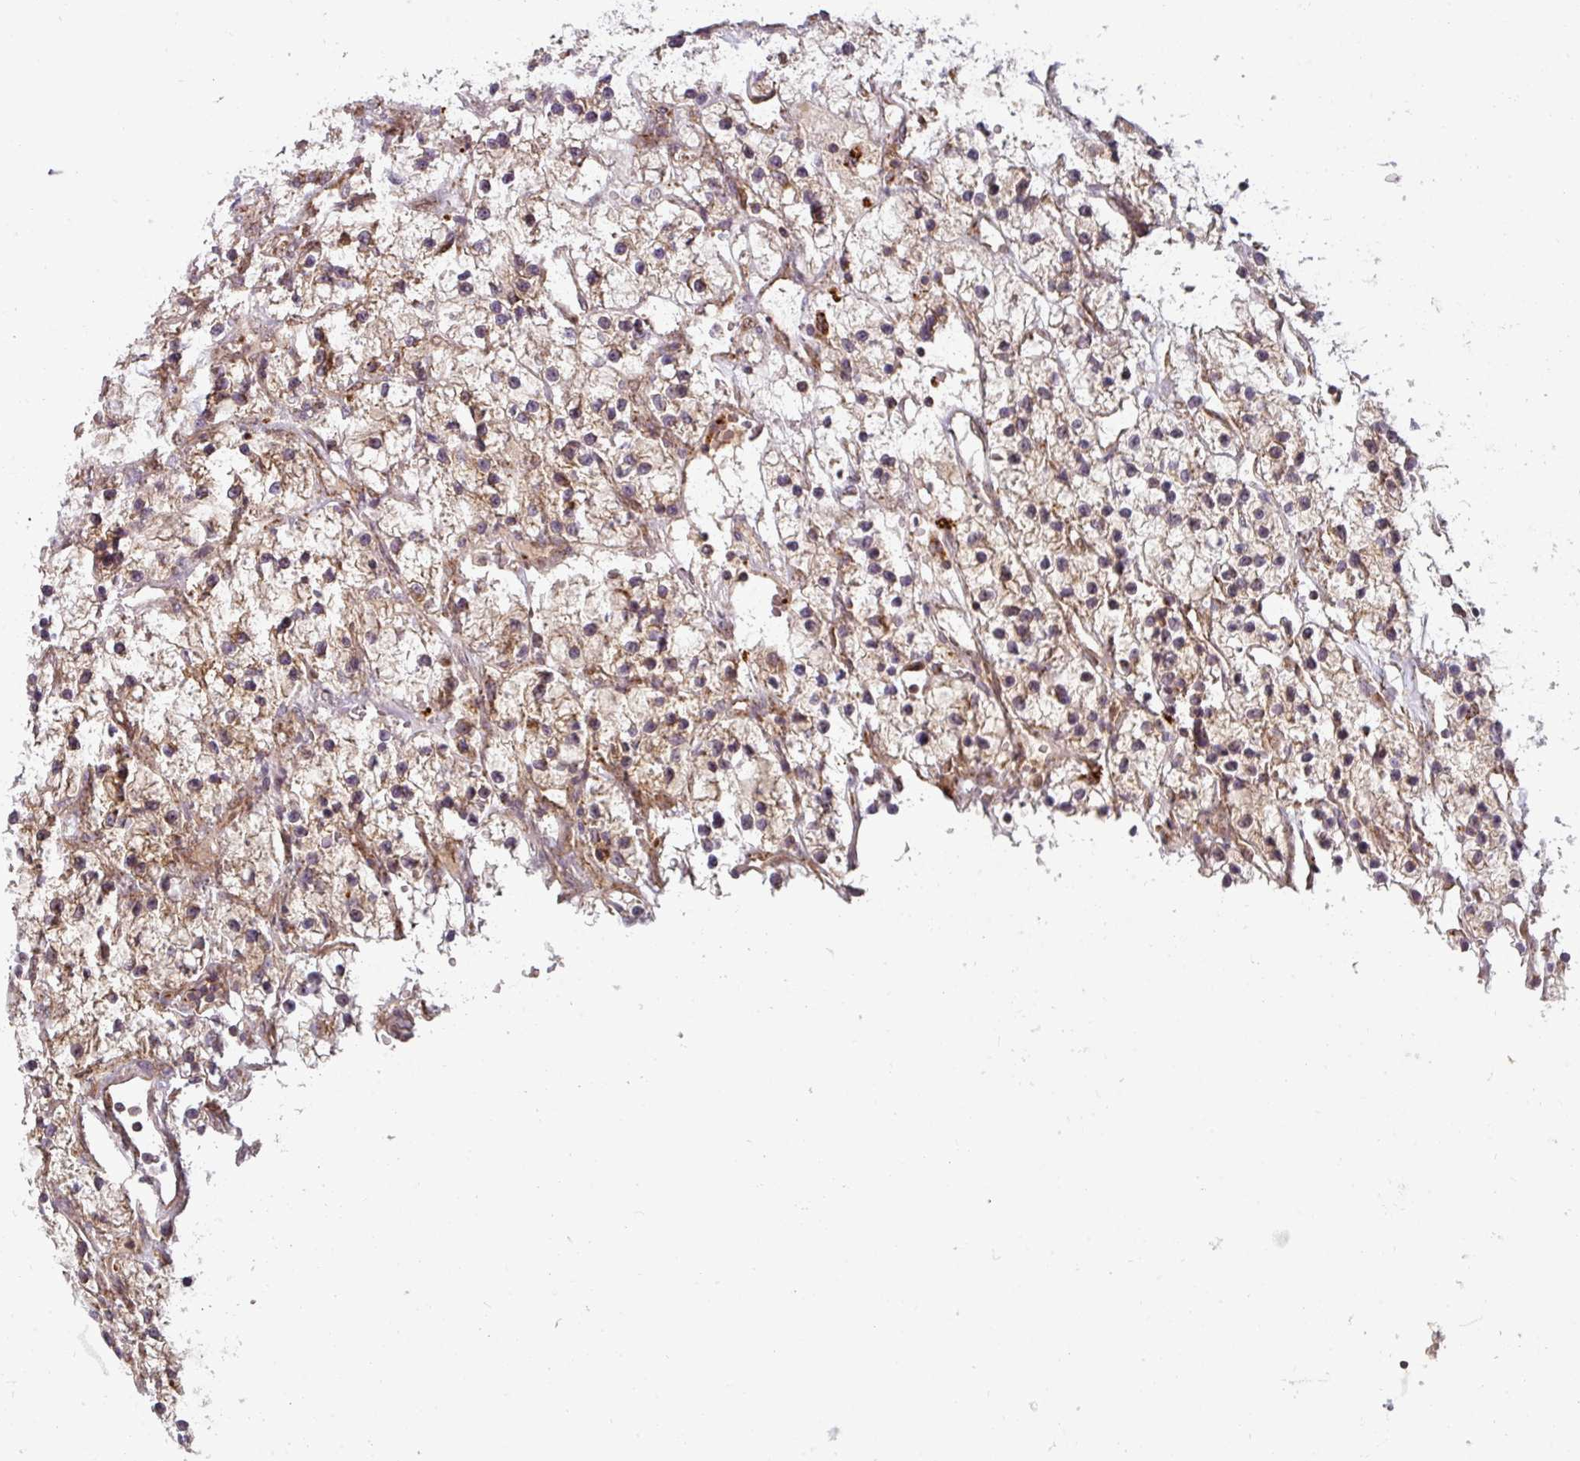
{"staining": {"intensity": "moderate", "quantity": ">75%", "location": "cytoplasmic/membranous"}, "tissue": "renal cancer", "cell_type": "Tumor cells", "image_type": "cancer", "snomed": [{"axis": "morphology", "description": "Adenocarcinoma, NOS"}, {"axis": "topography", "description": "Kidney"}], "caption": "This photomicrograph exhibits immunohistochemistry staining of human renal adenocarcinoma, with medium moderate cytoplasmic/membranous positivity in about >75% of tumor cells.", "gene": "MRPS16", "patient": {"sex": "female", "age": 57}}